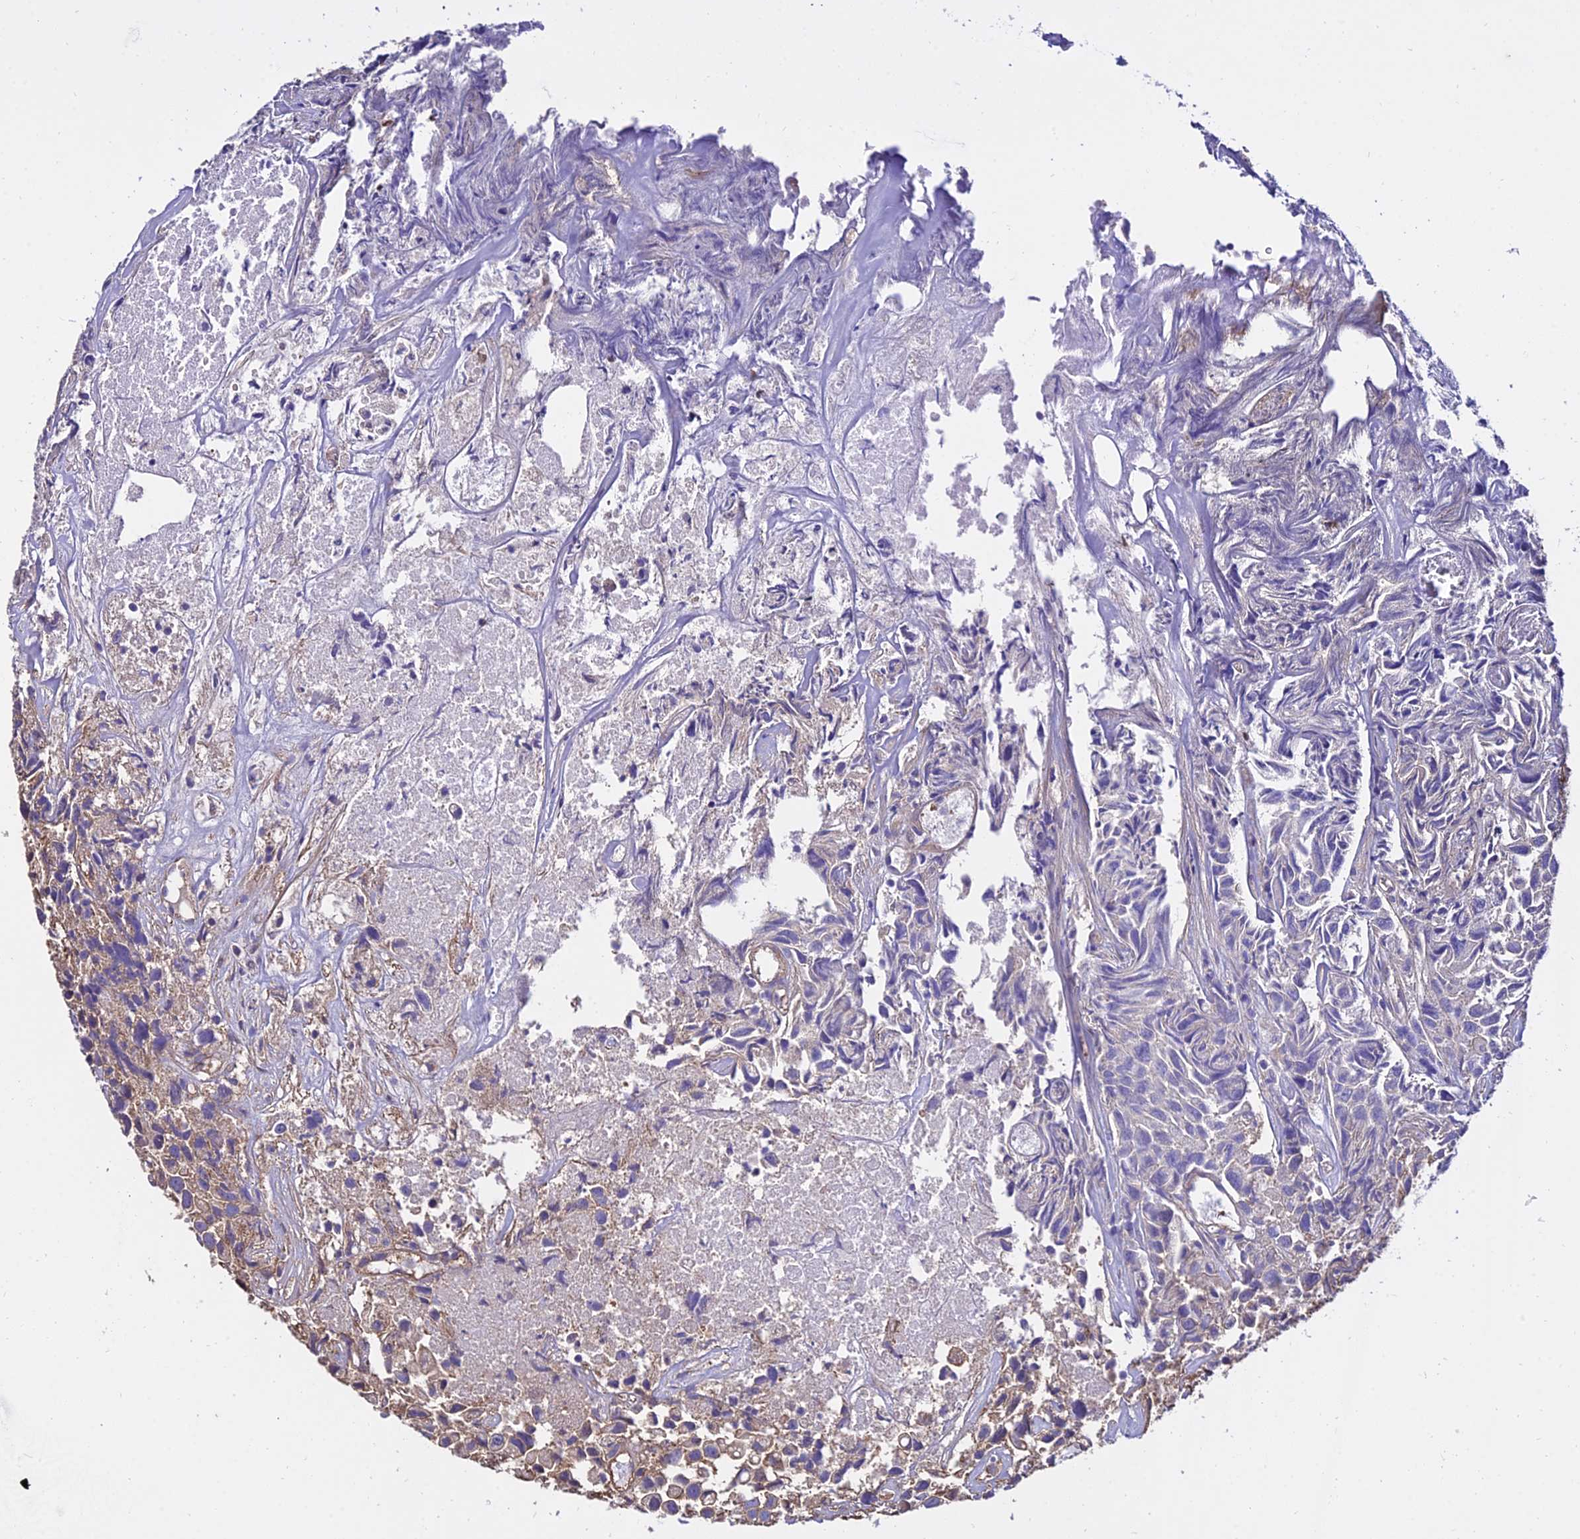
{"staining": {"intensity": "negative", "quantity": "none", "location": "none"}, "tissue": "urothelial cancer", "cell_type": "Tumor cells", "image_type": "cancer", "snomed": [{"axis": "morphology", "description": "Urothelial carcinoma, High grade"}, {"axis": "topography", "description": "Urinary bladder"}], "caption": "Urothelial carcinoma (high-grade) was stained to show a protein in brown. There is no significant expression in tumor cells. (DAB IHC, high magnification).", "gene": "CALM2", "patient": {"sex": "female", "age": 75}}